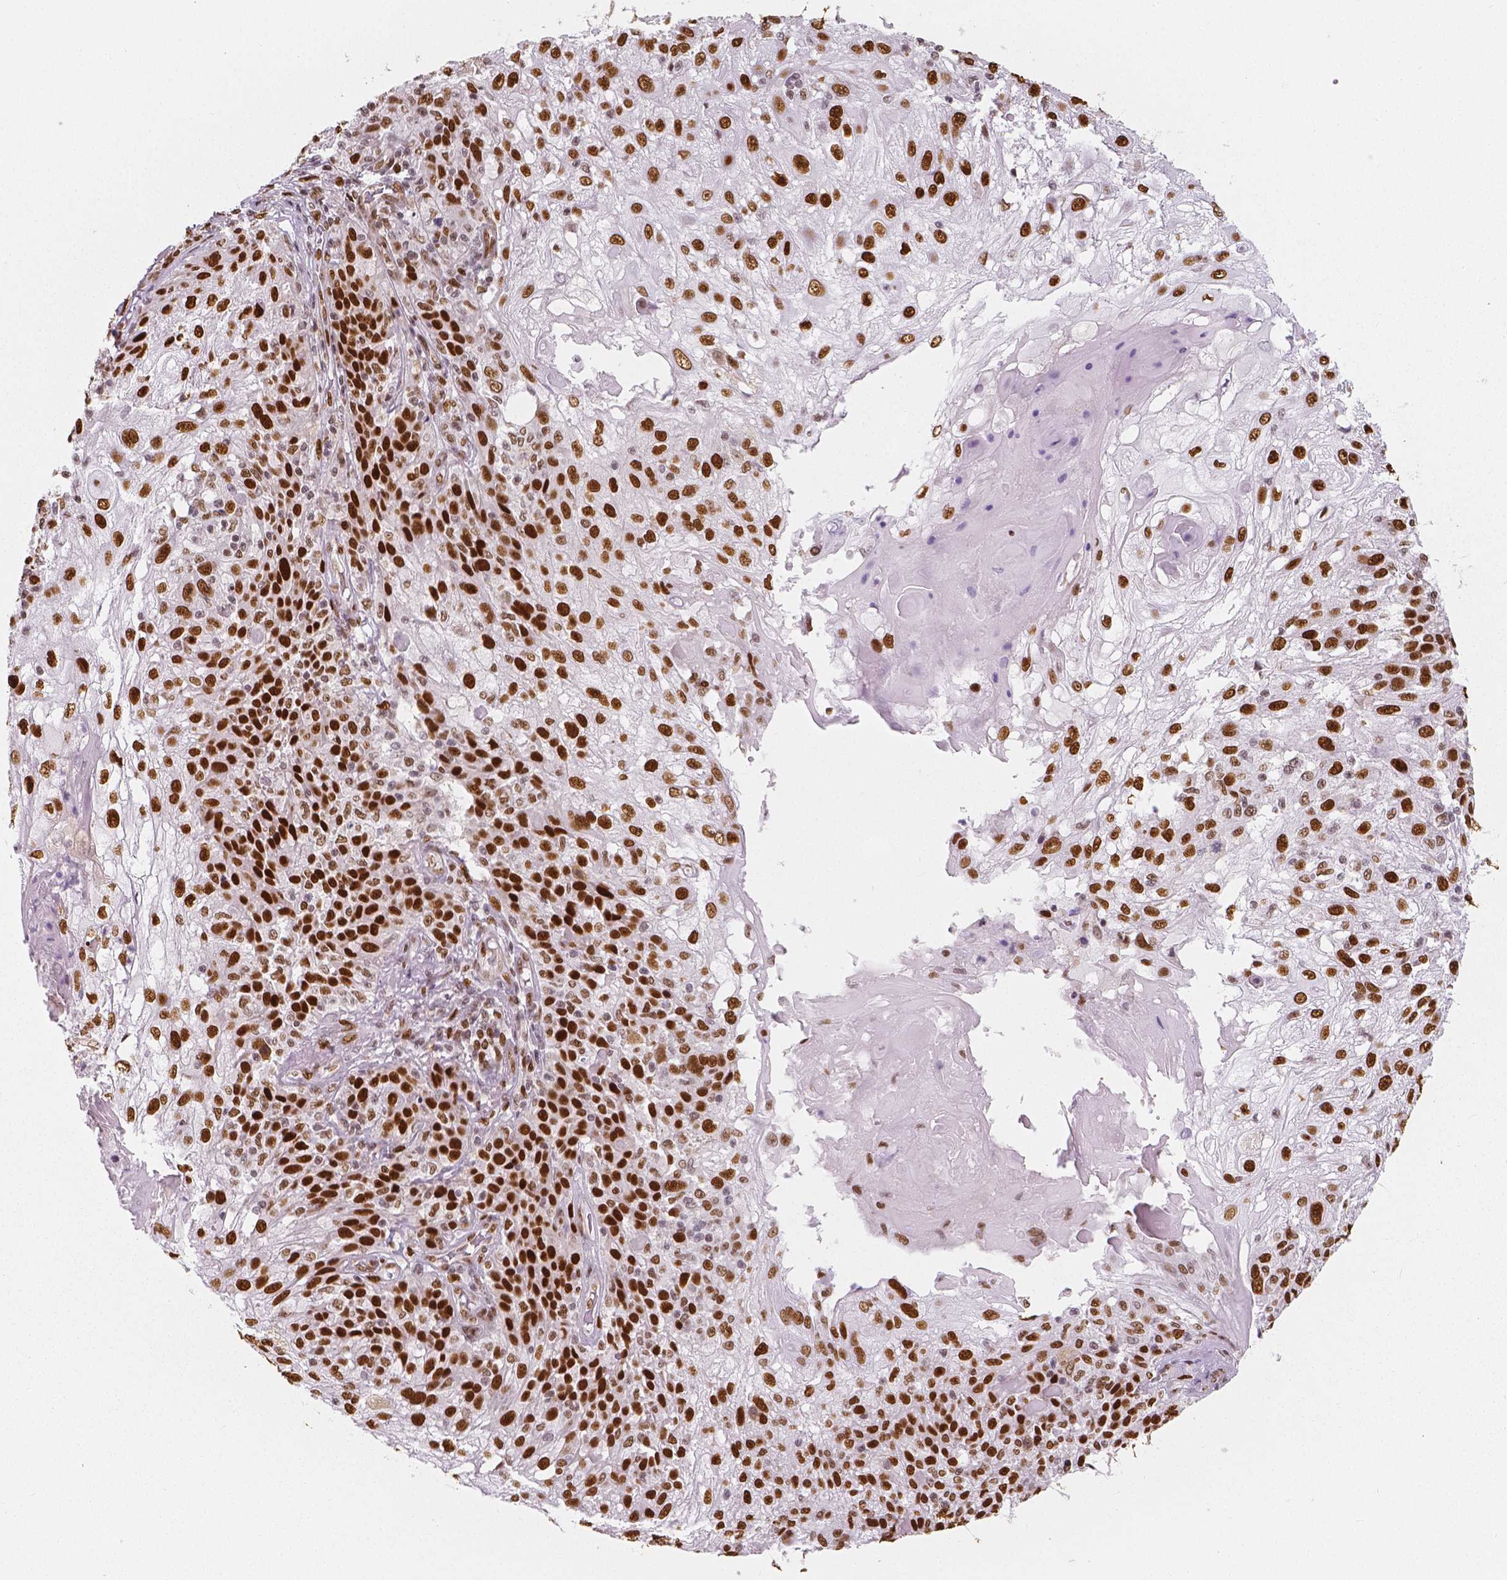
{"staining": {"intensity": "strong", "quantity": ">75%", "location": "nuclear"}, "tissue": "skin cancer", "cell_type": "Tumor cells", "image_type": "cancer", "snomed": [{"axis": "morphology", "description": "Normal tissue, NOS"}, {"axis": "morphology", "description": "Squamous cell carcinoma, NOS"}, {"axis": "topography", "description": "Skin"}], "caption": "Tumor cells reveal strong nuclear expression in approximately >75% of cells in skin squamous cell carcinoma. (DAB (3,3'-diaminobenzidine) = brown stain, brightfield microscopy at high magnification).", "gene": "NUCKS1", "patient": {"sex": "female", "age": 83}}